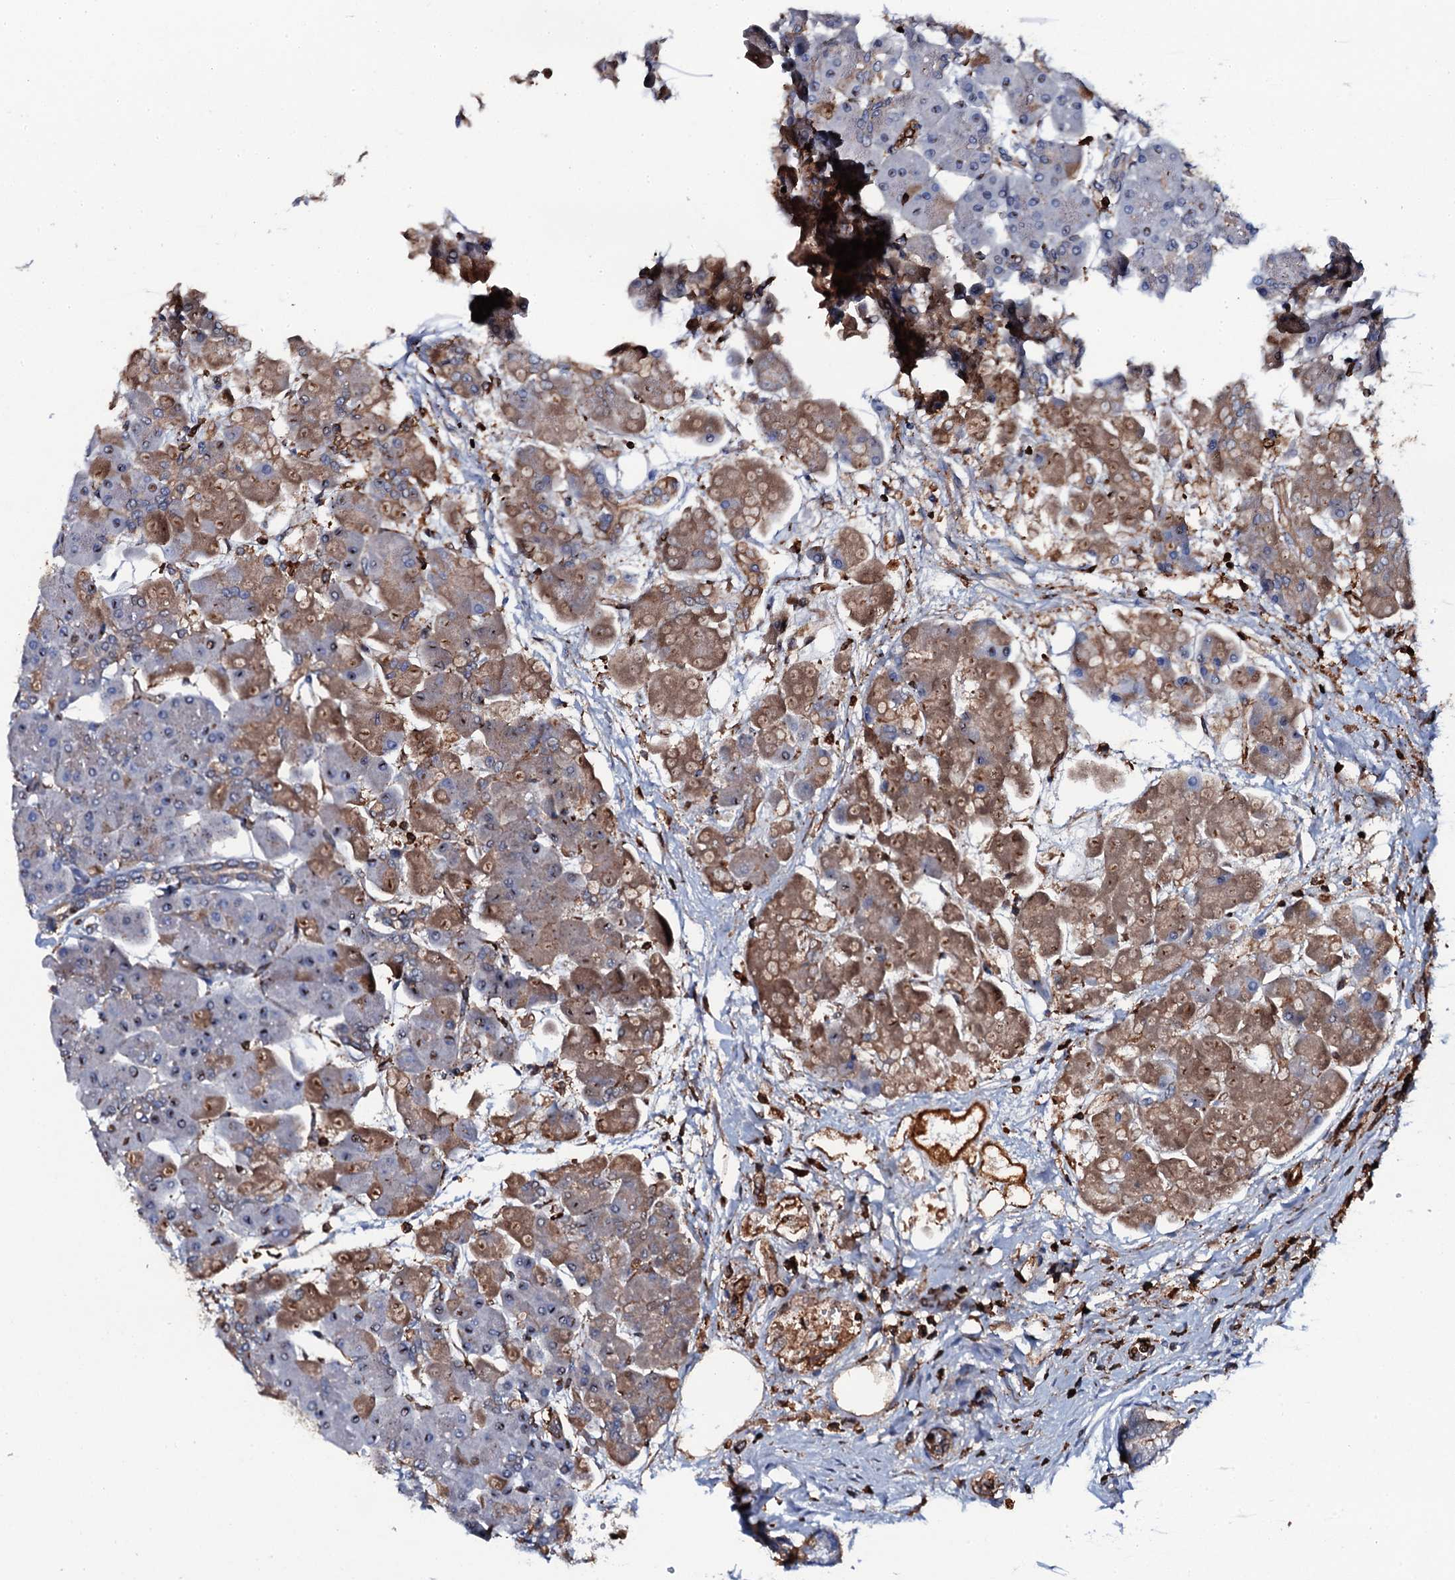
{"staining": {"intensity": "moderate", "quantity": "<25%", "location": "cytoplasmic/membranous,nuclear"}, "tissue": "pancreas", "cell_type": "Exocrine glandular cells", "image_type": "normal", "snomed": [{"axis": "morphology", "description": "Normal tissue, NOS"}, {"axis": "topography", "description": "Pancreas"}], "caption": "This is a histology image of immunohistochemistry staining of unremarkable pancreas, which shows moderate staining in the cytoplasmic/membranous,nuclear of exocrine glandular cells.", "gene": "MS4A4E", "patient": {"sex": "male", "age": 66}}